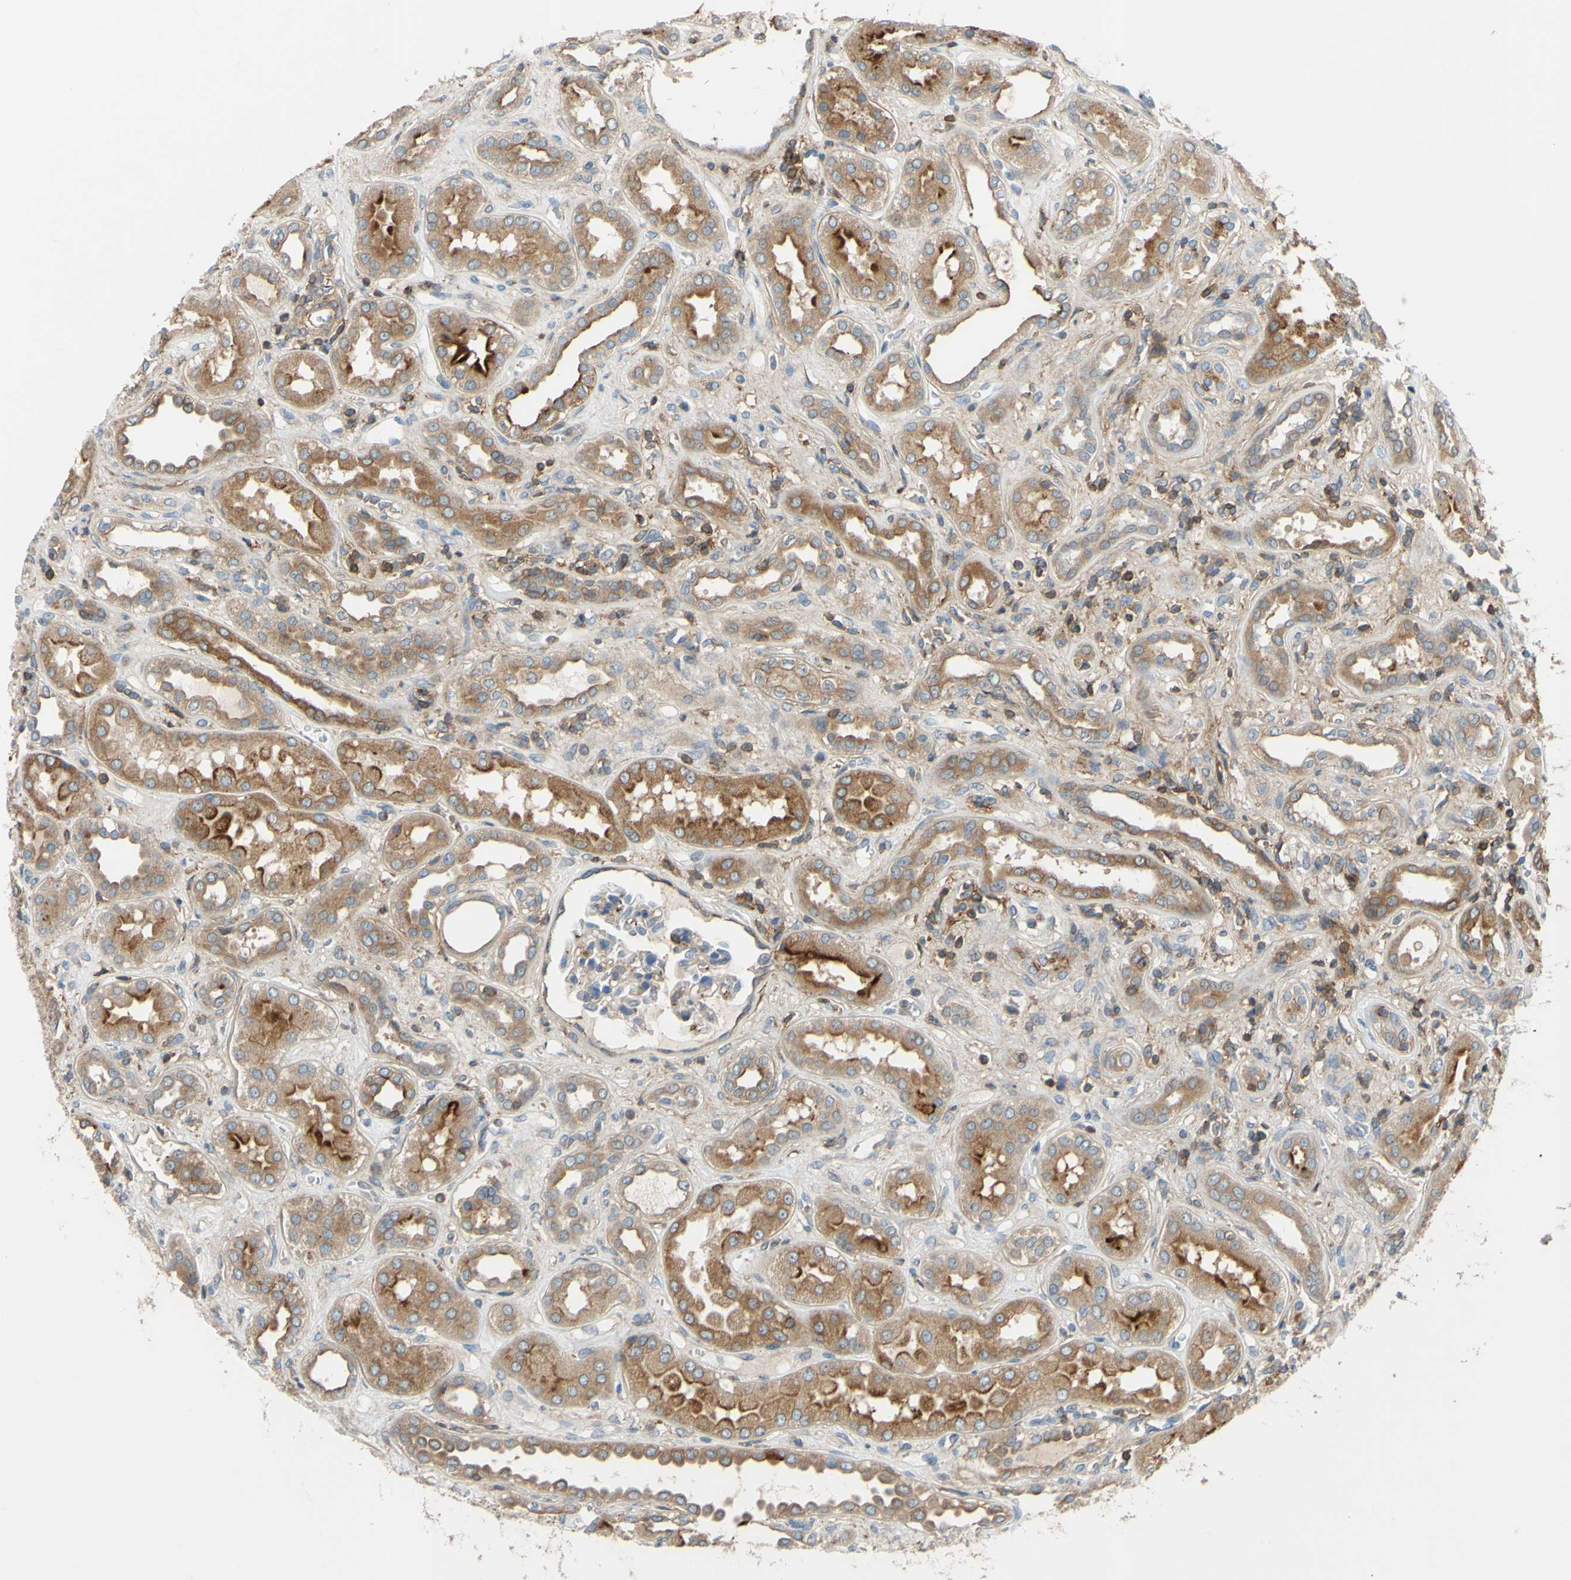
{"staining": {"intensity": "weak", "quantity": "25%-75%", "location": "cytoplasmic/membranous"}, "tissue": "kidney", "cell_type": "Cells in glomeruli", "image_type": "normal", "snomed": [{"axis": "morphology", "description": "Normal tissue, NOS"}, {"axis": "topography", "description": "Kidney"}], "caption": "A high-resolution histopathology image shows immunohistochemistry staining of benign kidney, which reveals weak cytoplasmic/membranous positivity in about 25%-75% of cells in glomeruli.", "gene": "POR", "patient": {"sex": "male", "age": 59}}